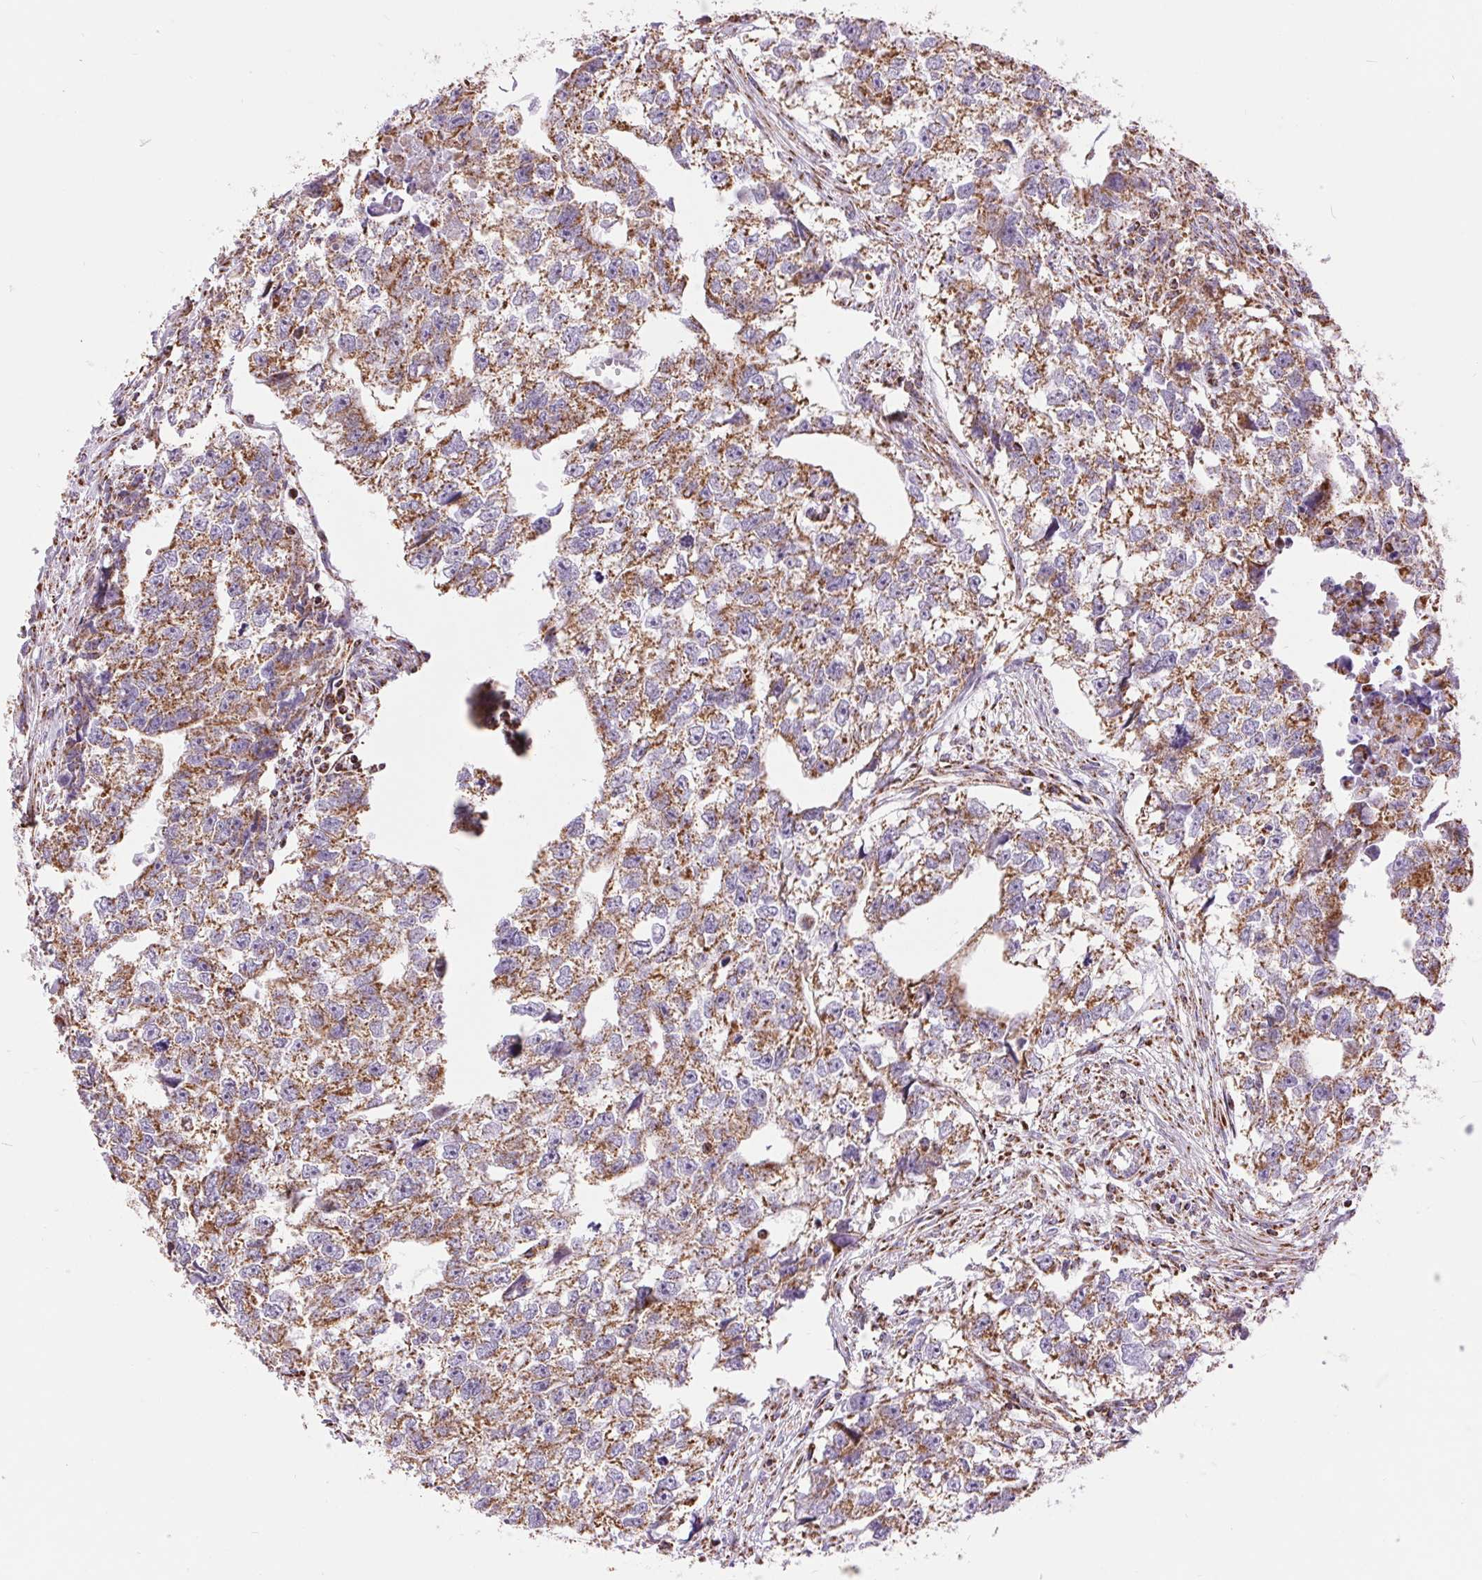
{"staining": {"intensity": "moderate", "quantity": ">75%", "location": "cytoplasmic/membranous"}, "tissue": "testis cancer", "cell_type": "Tumor cells", "image_type": "cancer", "snomed": [{"axis": "morphology", "description": "Carcinoma, Embryonal, NOS"}, {"axis": "morphology", "description": "Teratoma, malignant, NOS"}, {"axis": "topography", "description": "Testis"}], "caption": "Malignant teratoma (testis) stained for a protein (brown) shows moderate cytoplasmic/membranous positive positivity in about >75% of tumor cells.", "gene": "ATP5PB", "patient": {"sex": "male", "age": 44}}